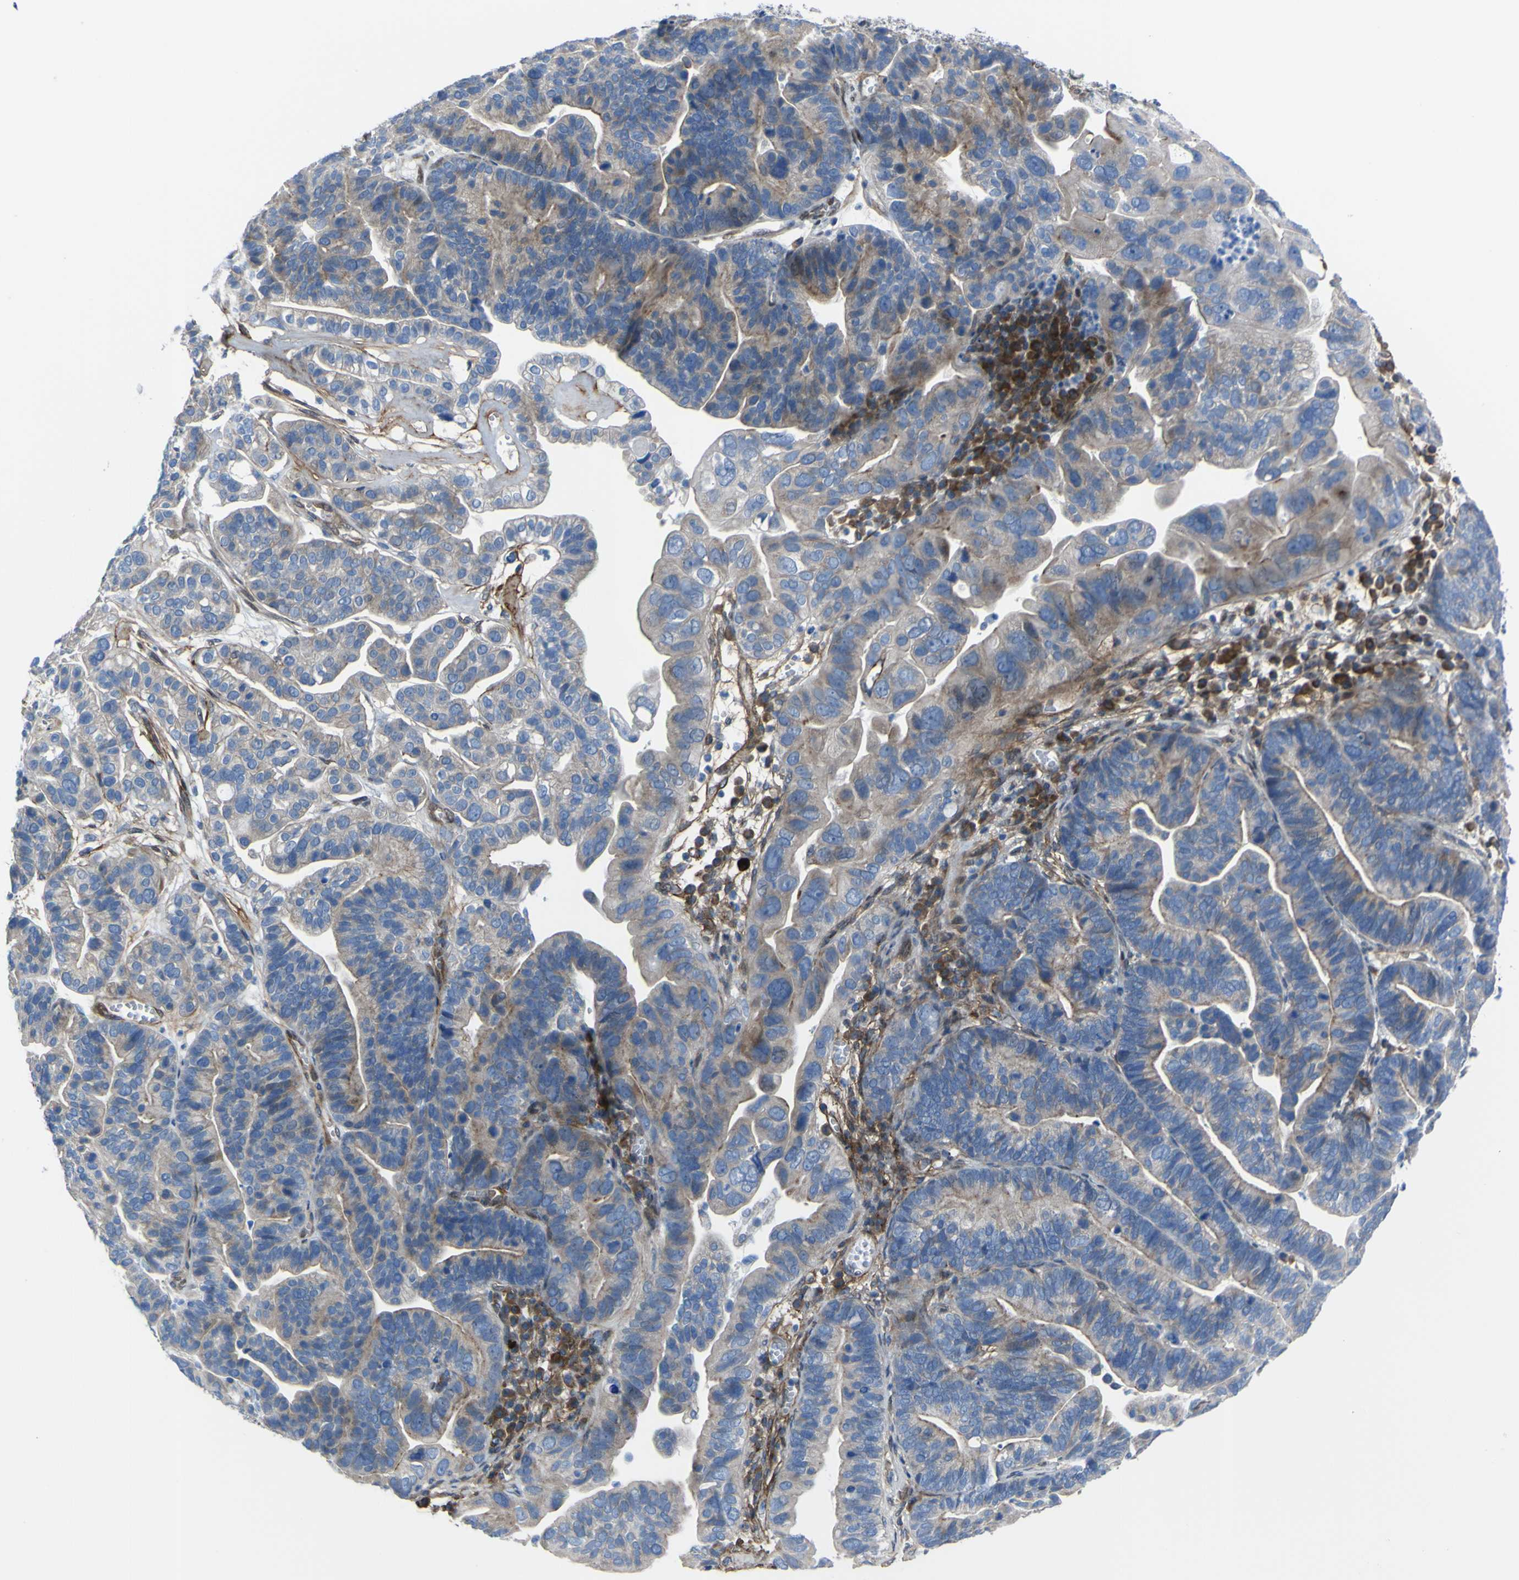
{"staining": {"intensity": "moderate", "quantity": "25%-75%", "location": "cytoplasmic/membranous"}, "tissue": "ovarian cancer", "cell_type": "Tumor cells", "image_type": "cancer", "snomed": [{"axis": "morphology", "description": "Cystadenocarcinoma, serous, NOS"}, {"axis": "topography", "description": "Ovary"}], "caption": "The histopathology image displays a brown stain indicating the presence of a protein in the cytoplasmic/membranous of tumor cells in ovarian serous cystadenocarcinoma. The protein is stained brown, and the nuclei are stained in blue (DAB IHC with brightfield microscopy, high magnification).", "gene": "LRRN1", "patient": {"sex": "female", "age": 56}}